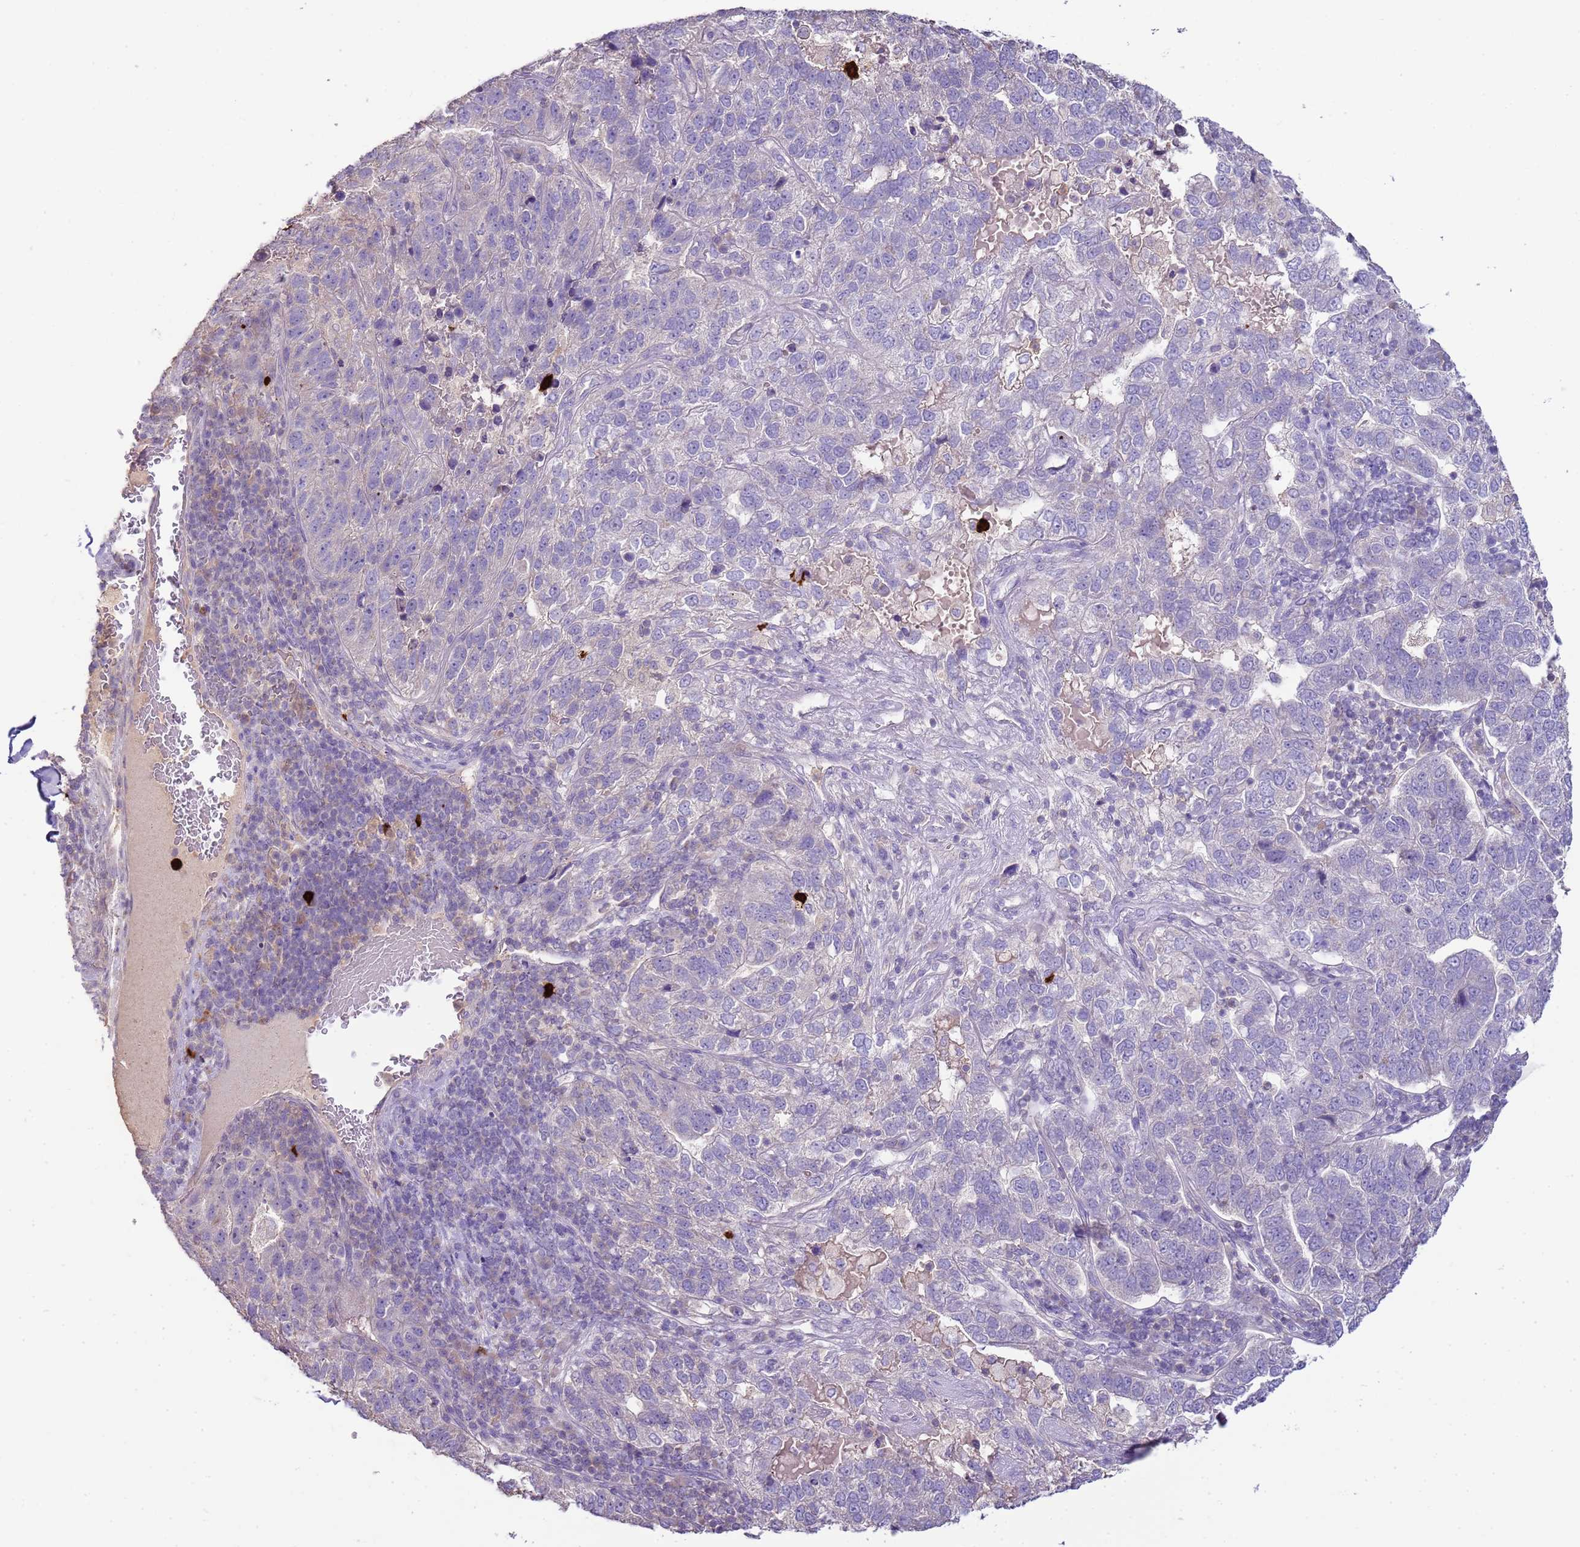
{"staining": {"intensity": "negative", "quantity": "none", "location": "none"}, "tissue": "pancreatic cancer", "cell_type": "Tumor cells", "image_type": "cancer", "snomed": [{"axis": "morphology", "description": "Adenocarcinoma, NOS"}, {"axis": "topography", "description": "Pancreas"}], "caption": "Tumor cells show no significant protein expression in pancreatic adenocarcinoma.", "gene": "IL2RG", "patient": {"sex": "female", "age": 61}}